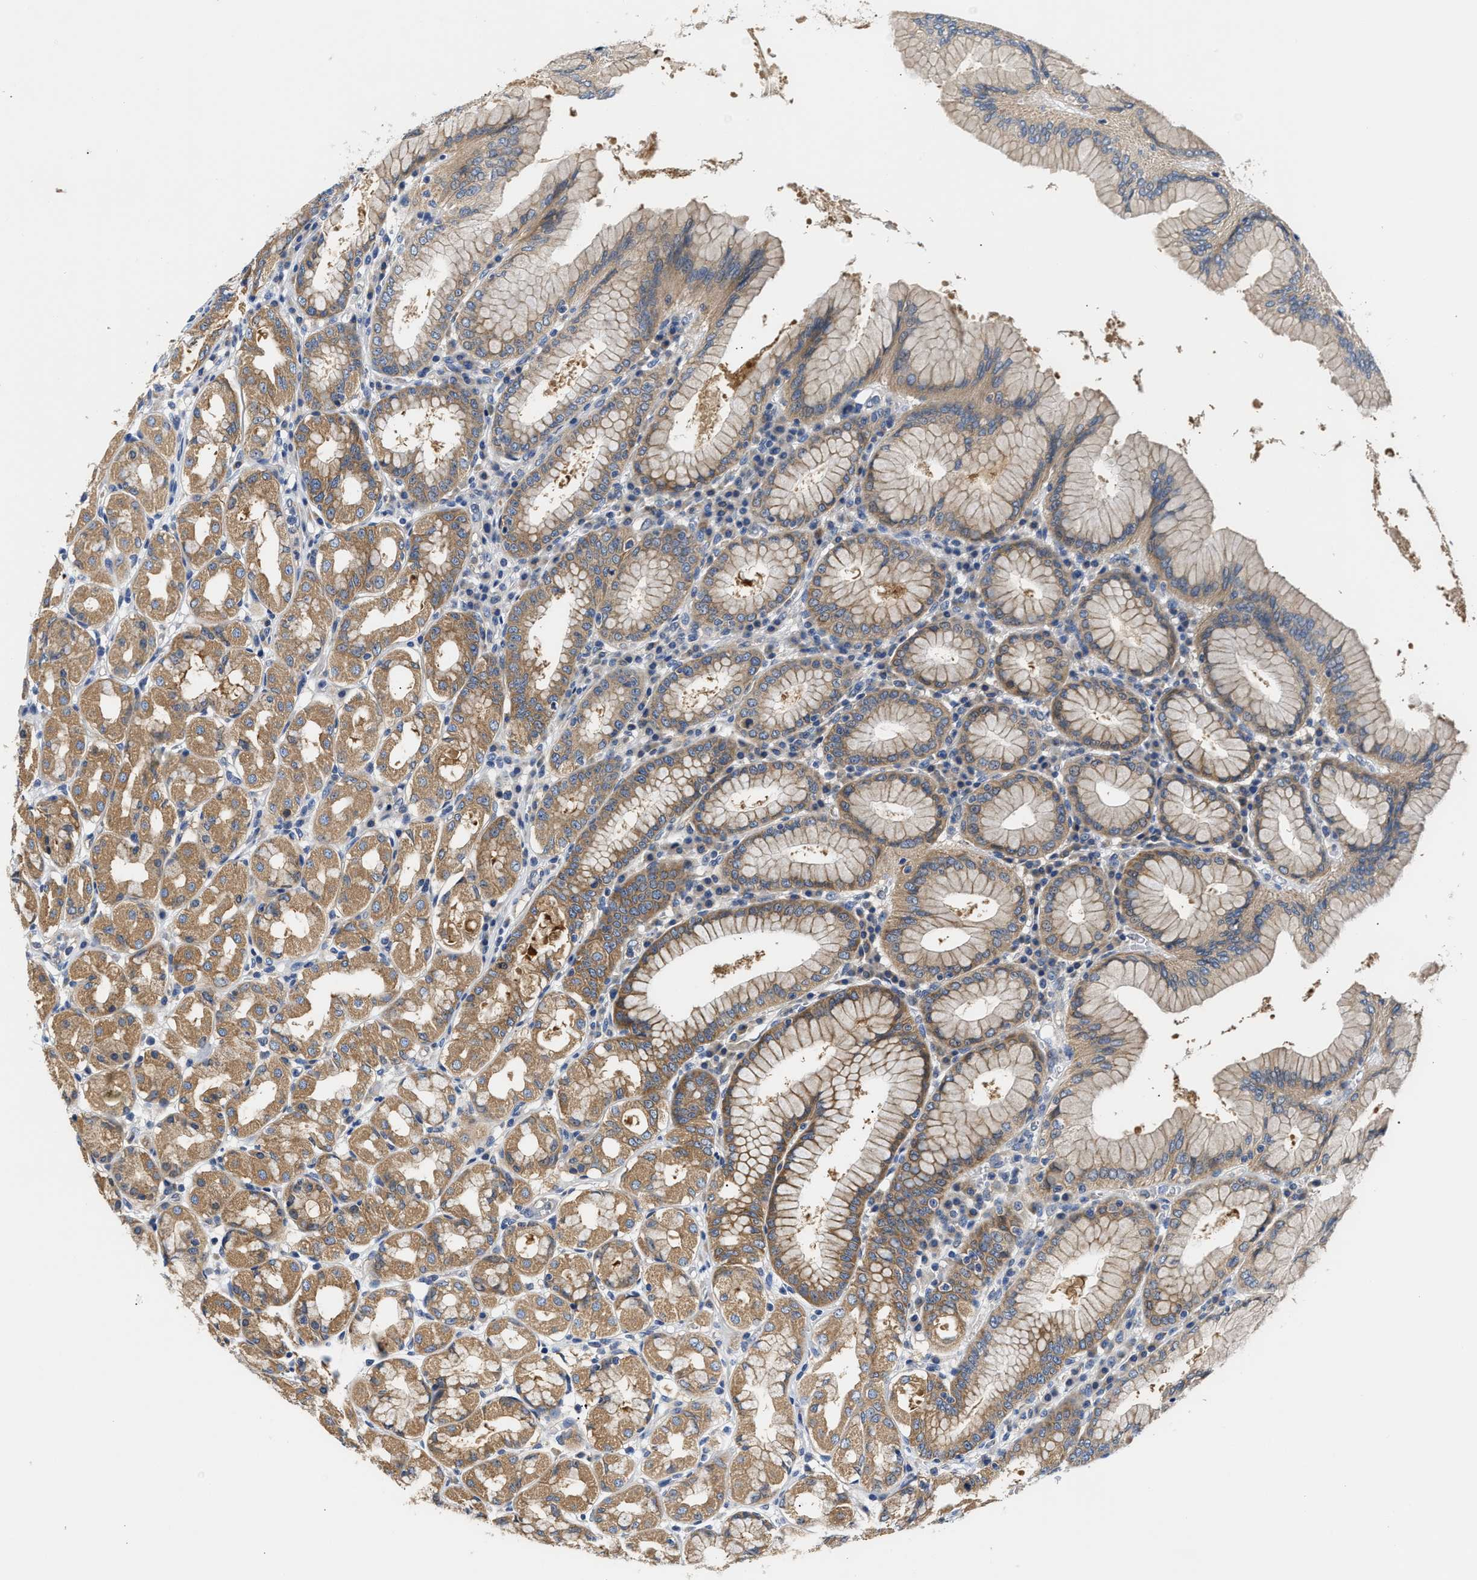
{"staining": {"intensity": "moderate", "quantity": "25%-75%", "location": "cytoplasmic/membranous"}, "tissue": "stomach", "cell_type": "Glandular cells", "image_type": "normal", "snomed": [{"axis": "morphology", "description": "Normal tissue, NOS"}, {"axis": "topography", "description": "Stomach"}, {"axis": "topography", "description": "Stomach, lower"}], "caption": "Protein positivity by IHC exhibits moderate cytoplasmic/membranous staining in about 25%-75% of glandular cells in normal stomach. Immunohistochemistry (ihc) stains the protein in brown and the nuclei are stained blue.", "gene": "FAM185A", "patient": {"sex": "female", "age": 56}}